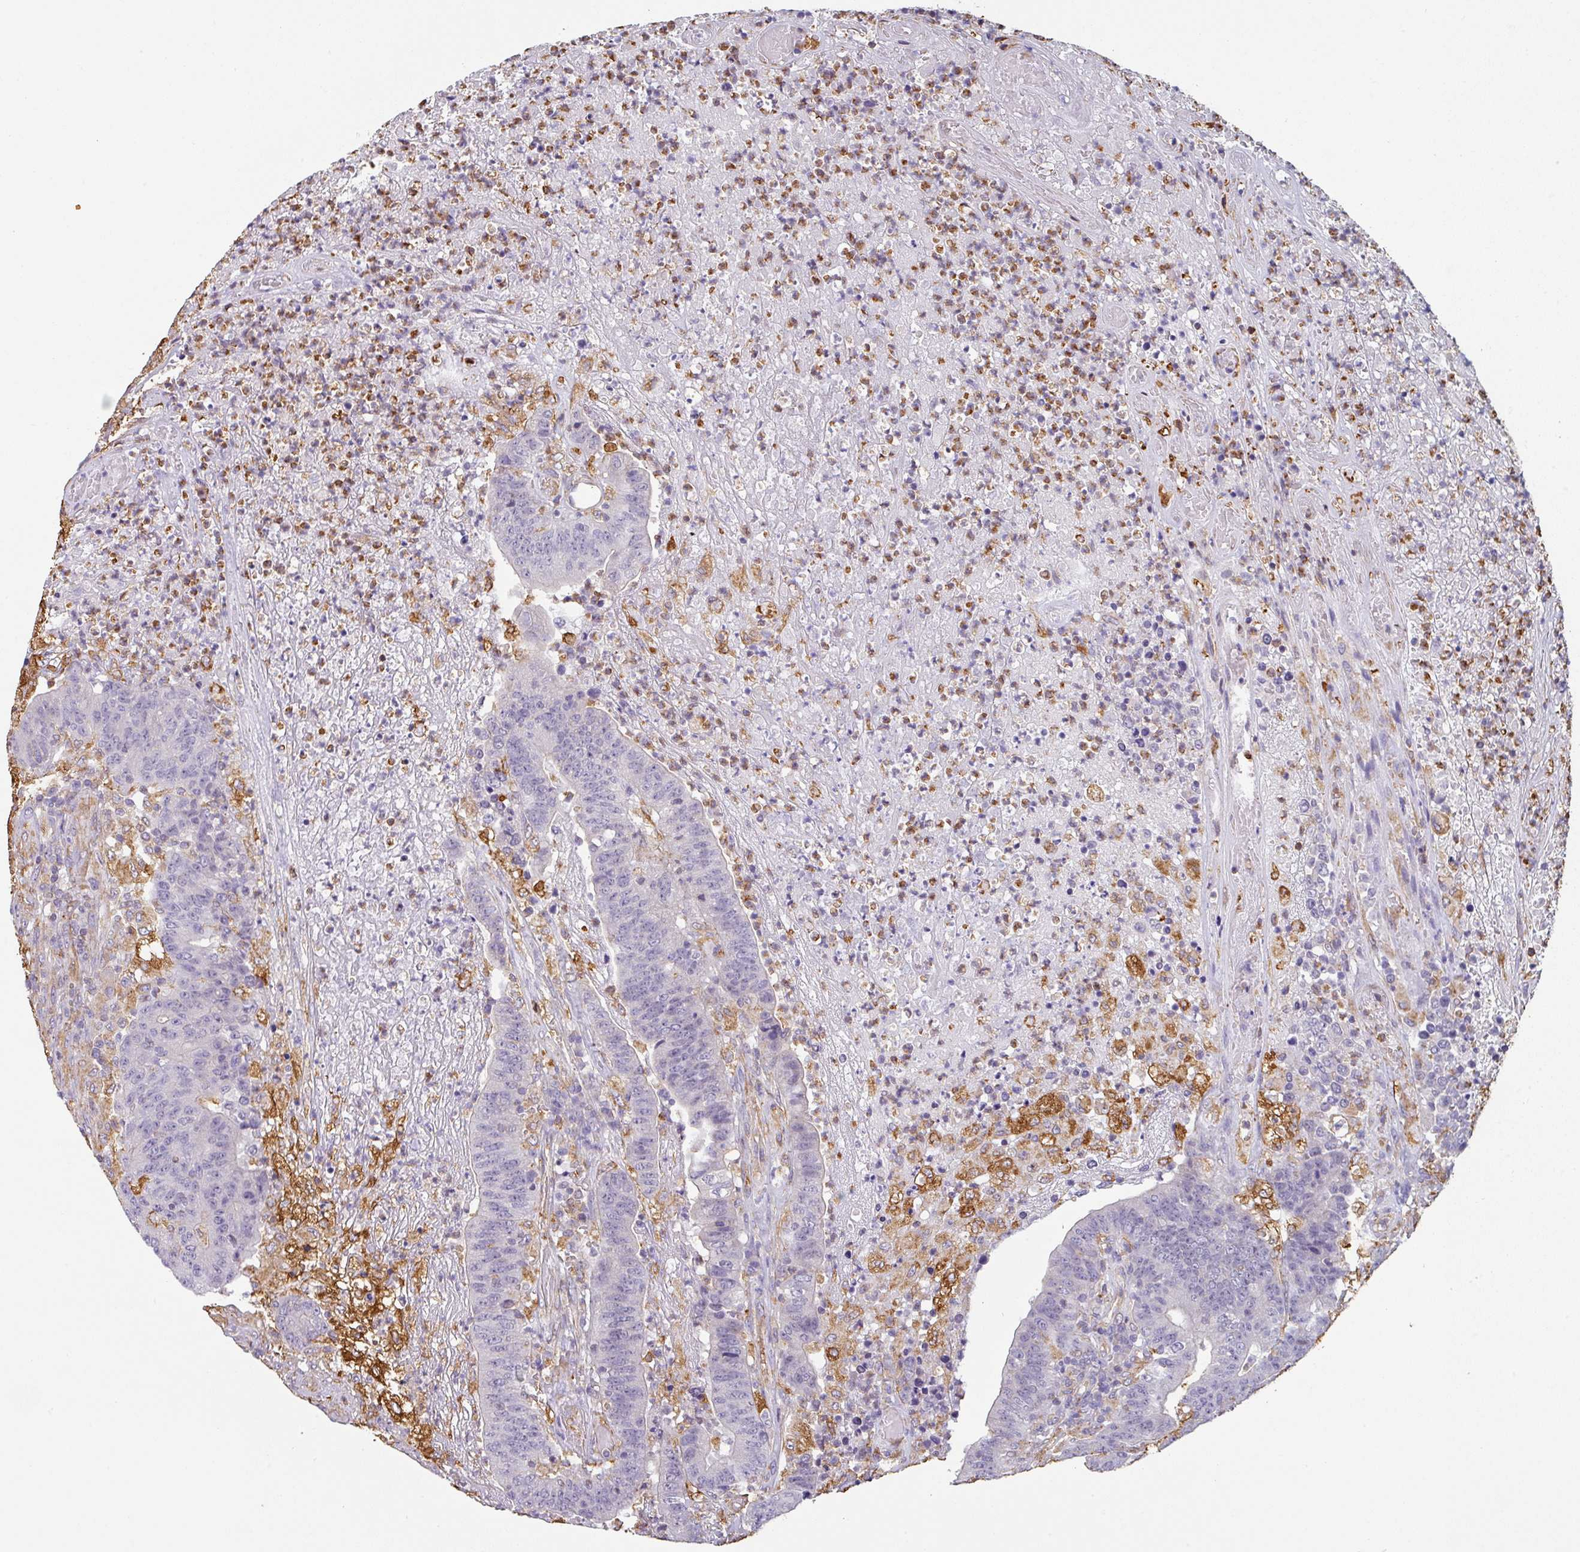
{"staining": {"intensity": "negative", "quantity": "none", "location": "none"}, "tissue": "colorectal cancer", "cell_type": "Tumor cells", "image_type": "cancer", "snomed": [{"axis": "morphology", "description": "Adenocarcinoma, NOS"}, {"axis": "topography", "description": "Colon"}], "caption": "A histopathology image of colorectal cancer (adenocarcinoma) stained for a protein exhibits no brown staining in tumor cells.", "gene": "ZNF280C", "patient": {"sex": "female", "age": 75}}